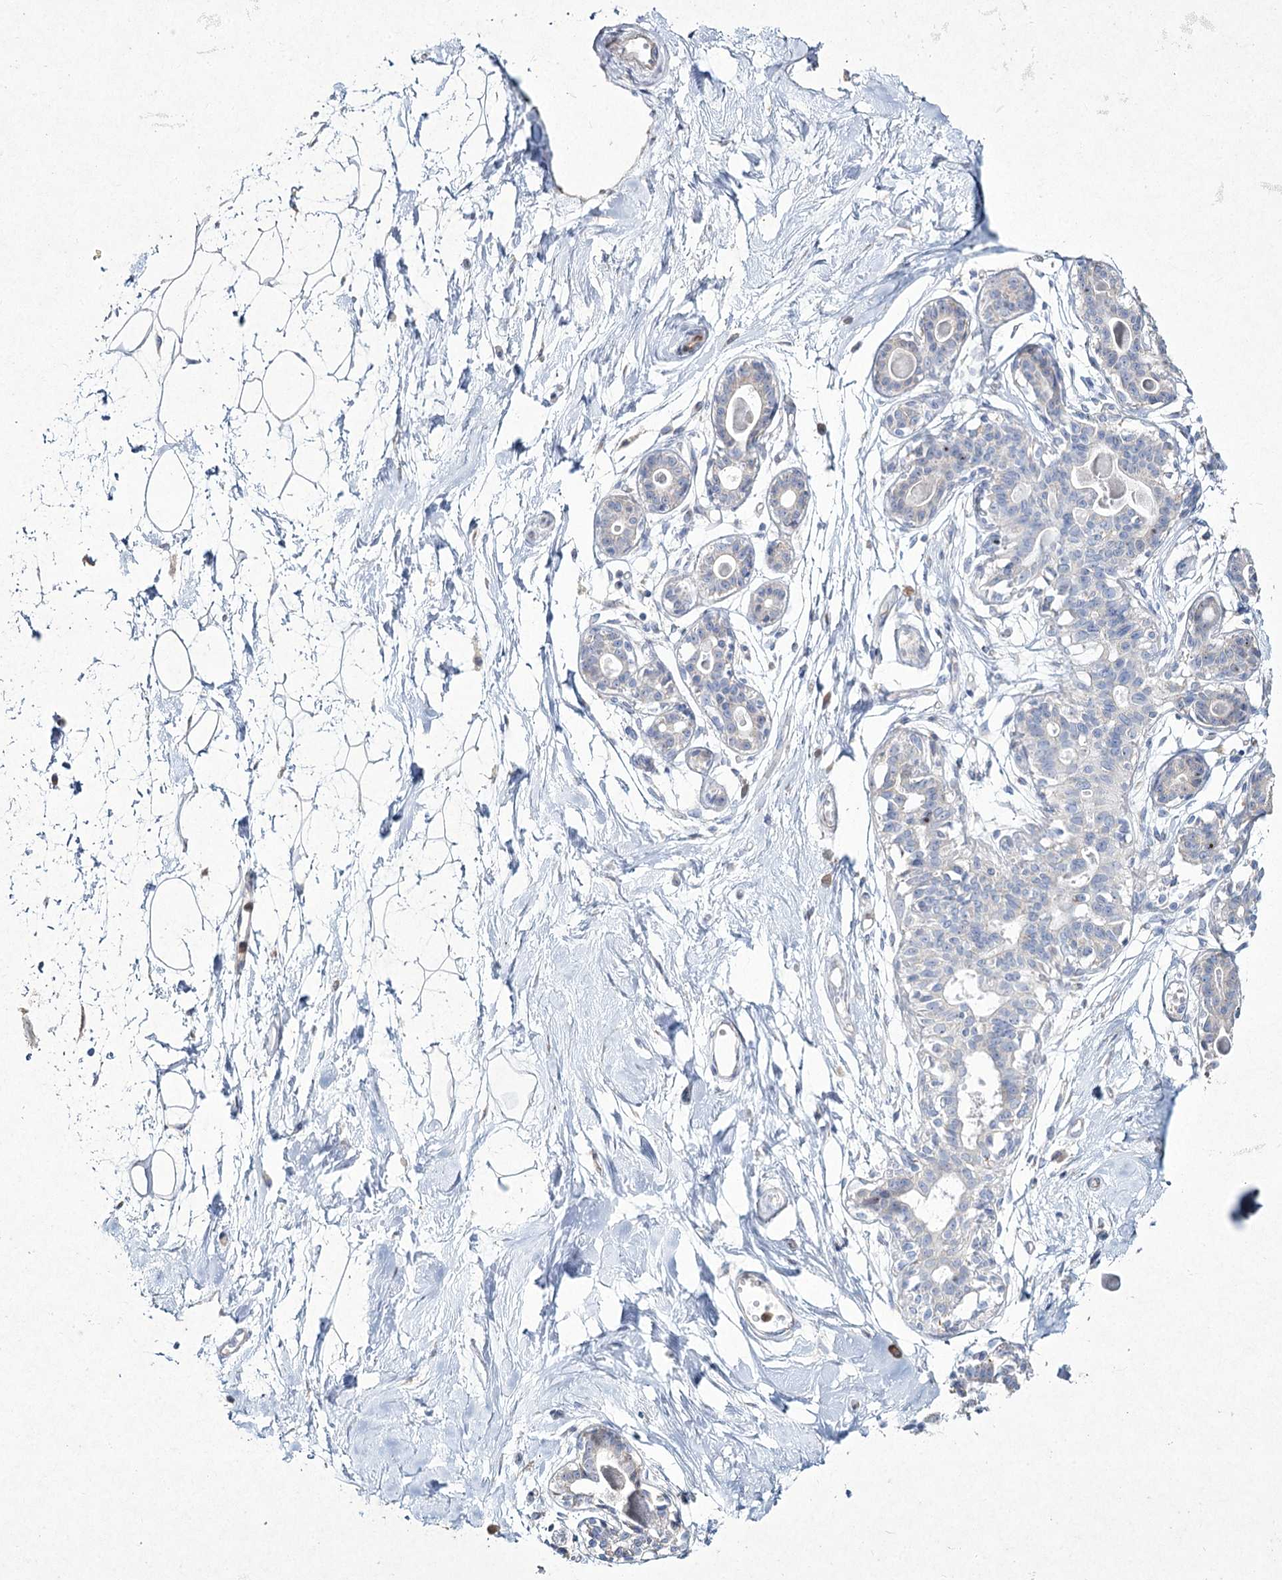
{"staining": {"intensity": "negative", "quantity": "none", "location": "none"}, "tissue": "breast", "cell_type": "Adipocytes", "image_type": "normal", "snomed": [{"axis": "morphology", "description": "Normal tissue, NOS"}, {"axis": "topography", "description": "Breast"}], "caption": "Immunohistochemistry image of unremarkable breast stained for a protein (brown), which reveals no expression in adipocytes.", "gene": "NIPAL4", "patient": {"sex": "female", "age": 45}}